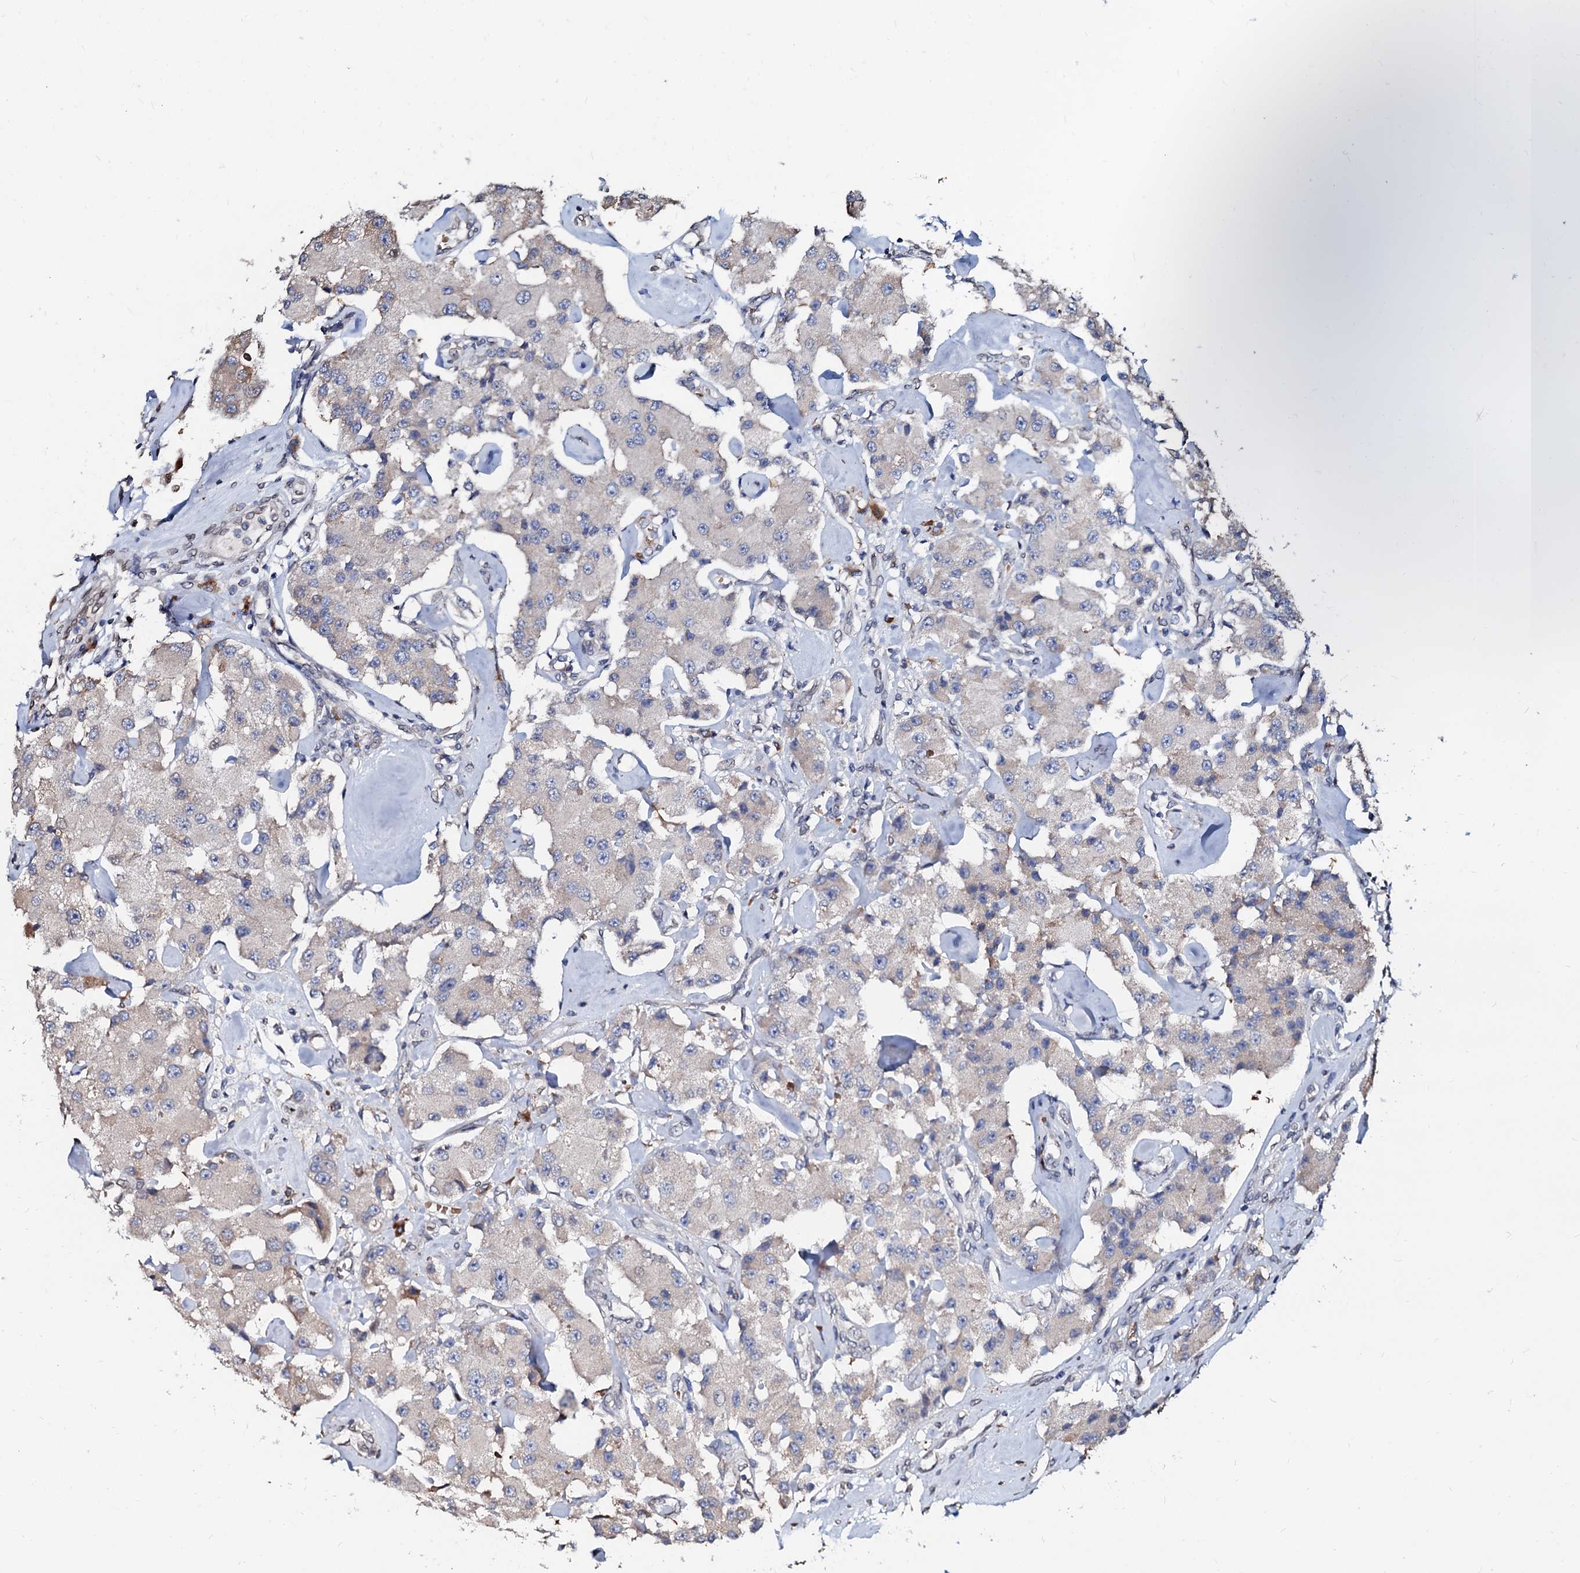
{"staining": {"intensity": "negative", "quantity": "none", "location": "none"}, "tissue": "carcinoid", "cell_type": "Tumor cells", "image_type": "cancer", "snomed": [{"axis": "morphology", "description": "Carcinoid, malignant, NOS"}, {"axis": "topography", "description": "Pancreas"}], "caption": "Photomicrograph shows no protein staining in tumor cells of carcinoid (malignant) tissue.", "gene": "NRP2", "patient": {"sex": "male", "age": 41}}